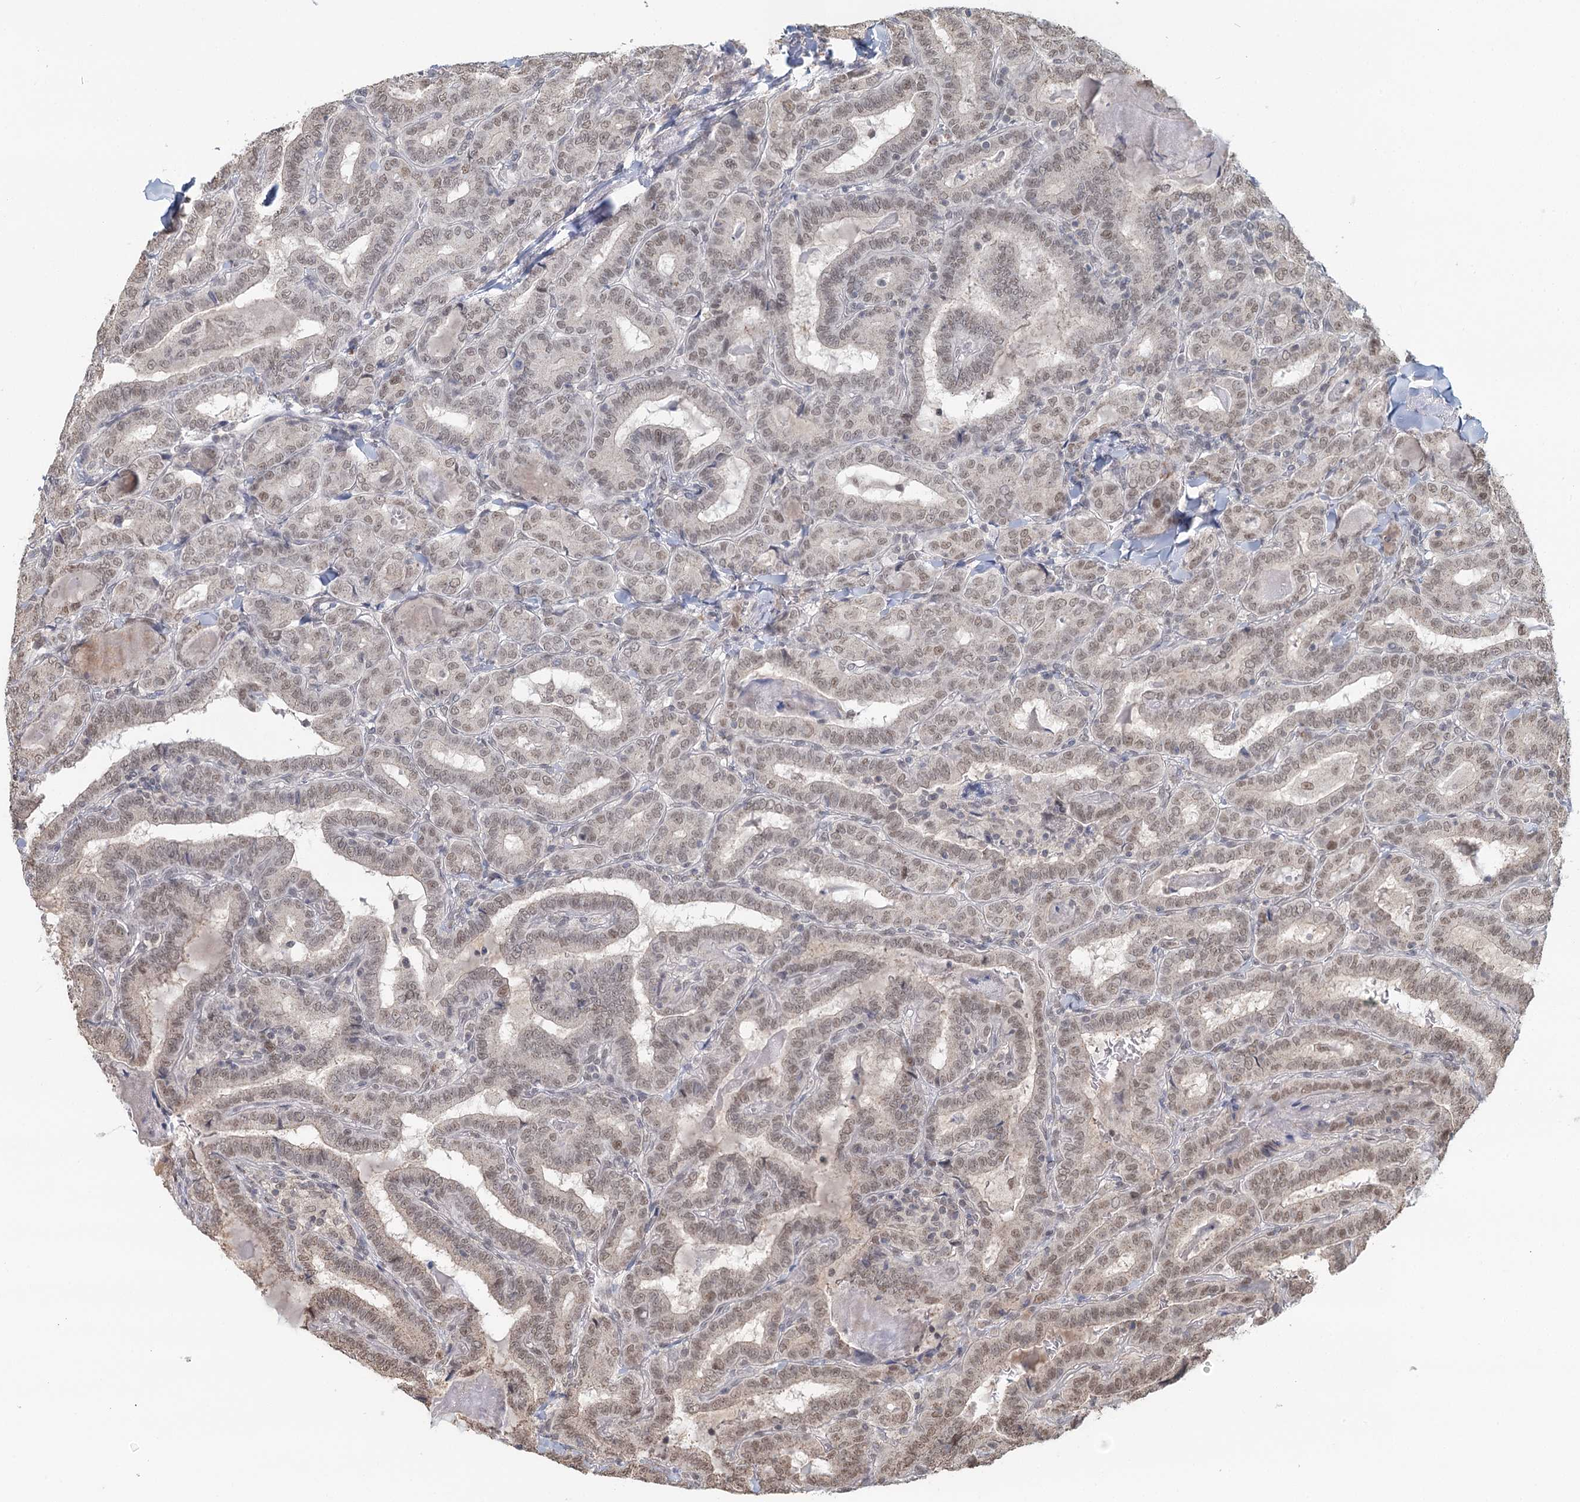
{"staining": {"intensity": "weak", "quantity": "25%-75%", "location": "nuclear"}, "tissue": "thyroid cancer", "cell_type": "Tumor cells", "image_type": "cancer", "snomed": [{"axis": "morphology", "description": "Papillary adenocarcinoma, NOS"}, {"axis": "topography", "description": "Thyroid gland"}], "caption": "Thyroid cancer (papillary adenocarcinoma) stained for a protein exhibits weak nuclear positivity in tumor cells.", "gene": "GPALPP1", "patient": {"sex": "female", "age": 72}}